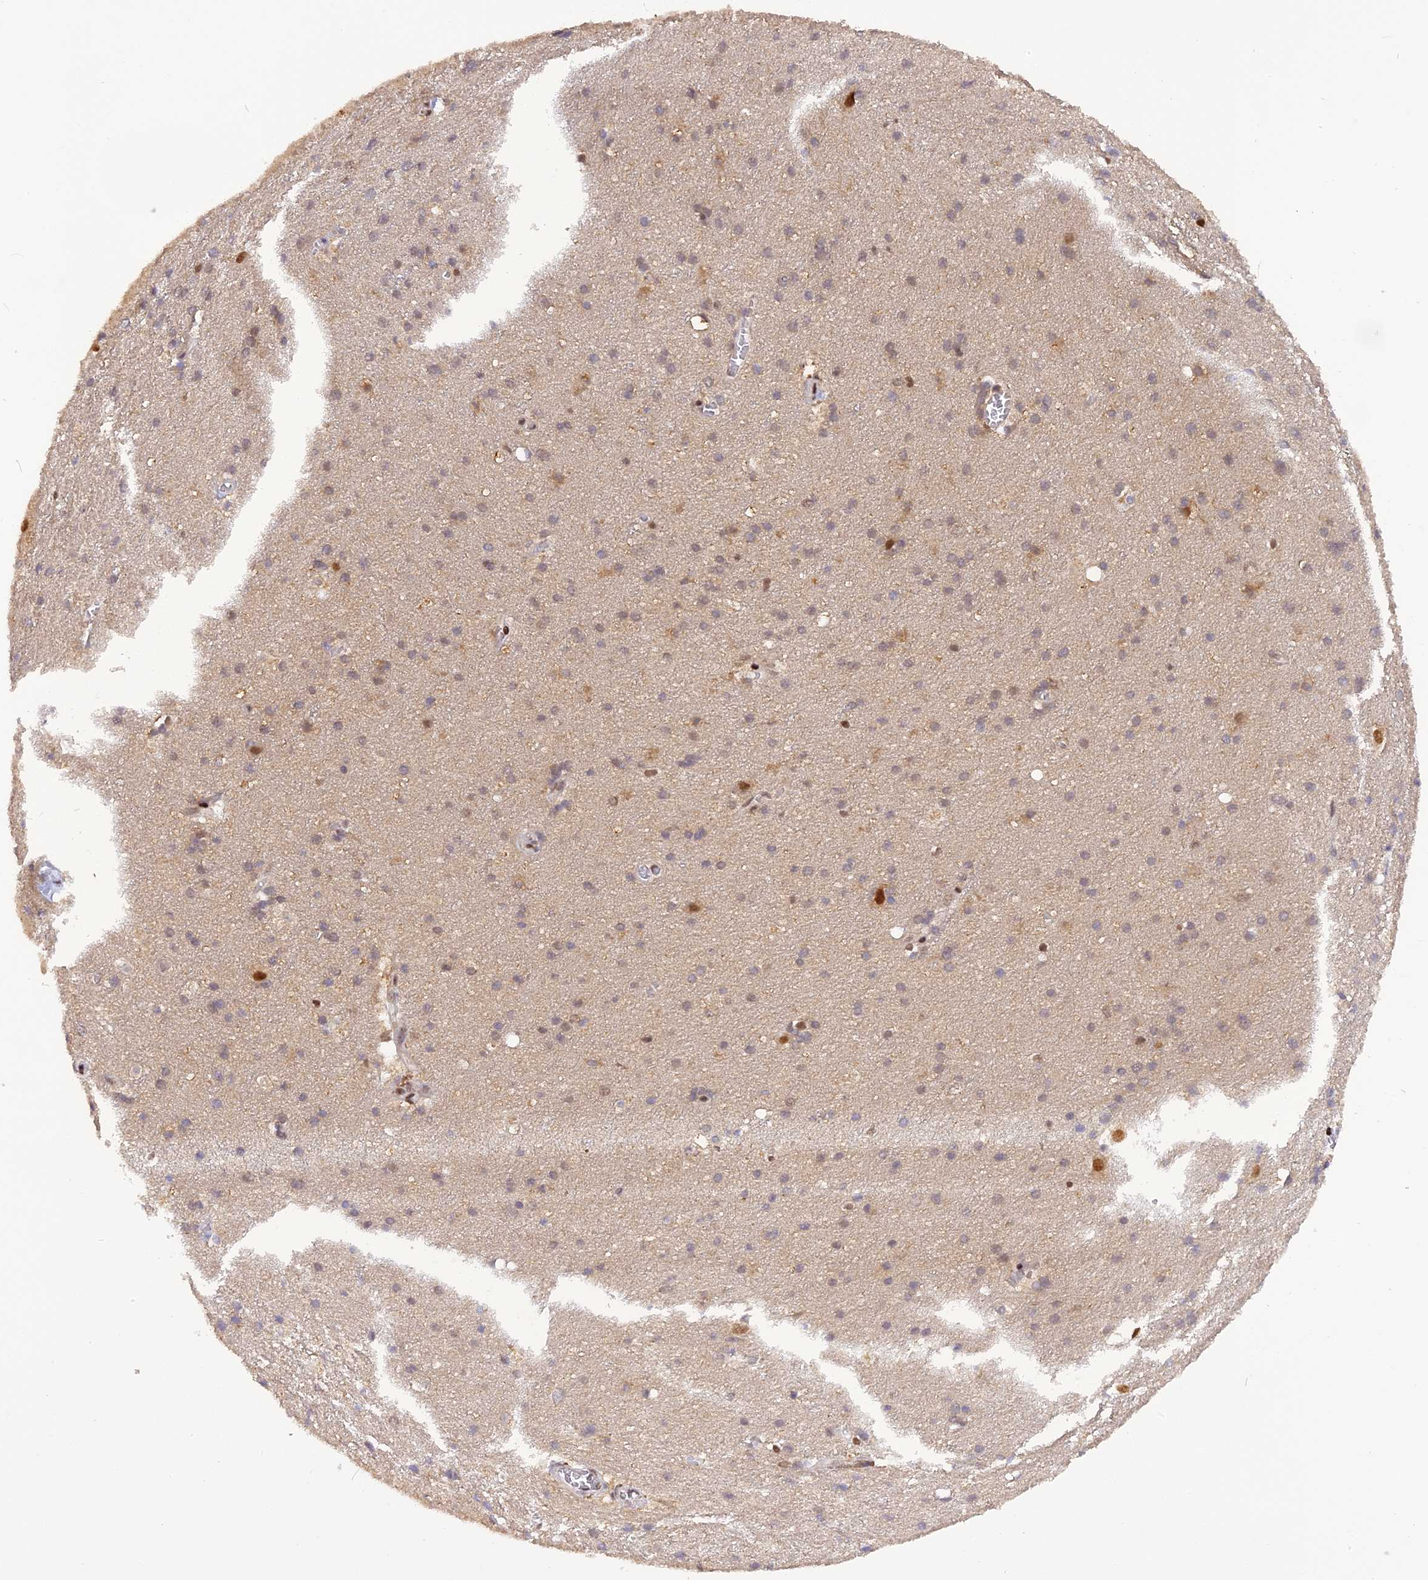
{"staining": {"intensity": "negative", "quantity": "none", "location": "none"}, "tissue": "cerebral cortex", "cell_type": "Endothelial cells", "image_type": "normal", "snomed": [{"axis": "morphology", "description": "Normal tissue, NOS"}, {"axis": "topography", "description": "Cerebral cortex"}], "caption": "DAB immunohistochemical staining of unremarkable cerebral cortex exhibits no significant expression in endothelial cells.", "gene": "RABGGTA", "patient": {"sex": "male", "age": 54}}